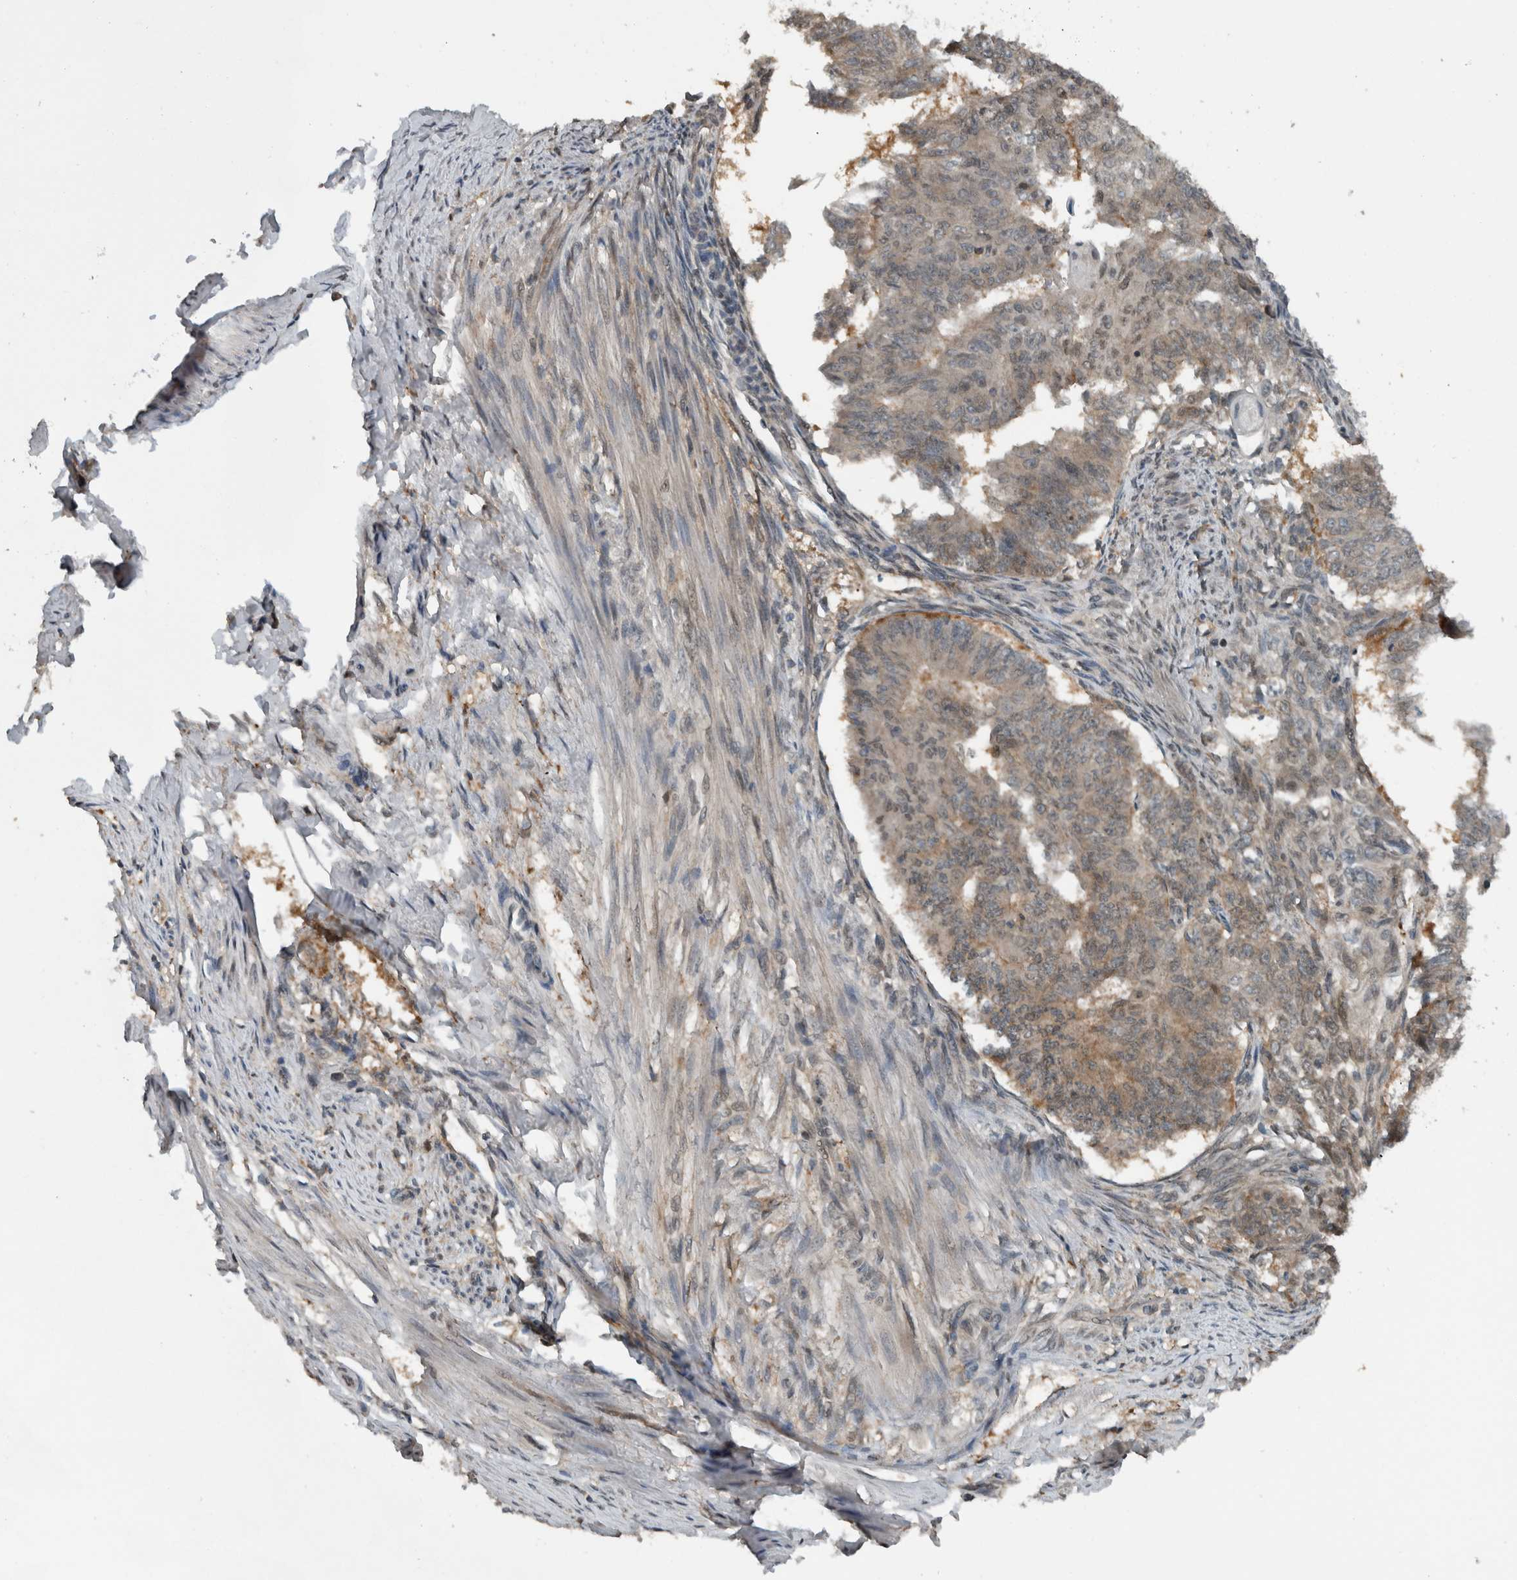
{"staining": {"intensity": "weak", "quantity": "<25%", "location": "cytoplasmic/membranous"}, "tissue": "endometrial cancer", "cell_type": "Tumor cells", "image_type": "cancer", "snomed": [{"axis": "morphology", "description": "Adenocarcinoma, NOS"}, {"axis": "topography", "description": "Endometrium"}], "caption": "Endometrial cancer was stained to show a protein in brown. There is no significant expression in tumor cells.", "gene": "SPAG7", "patient": {"sex": "female", "age": 32}}